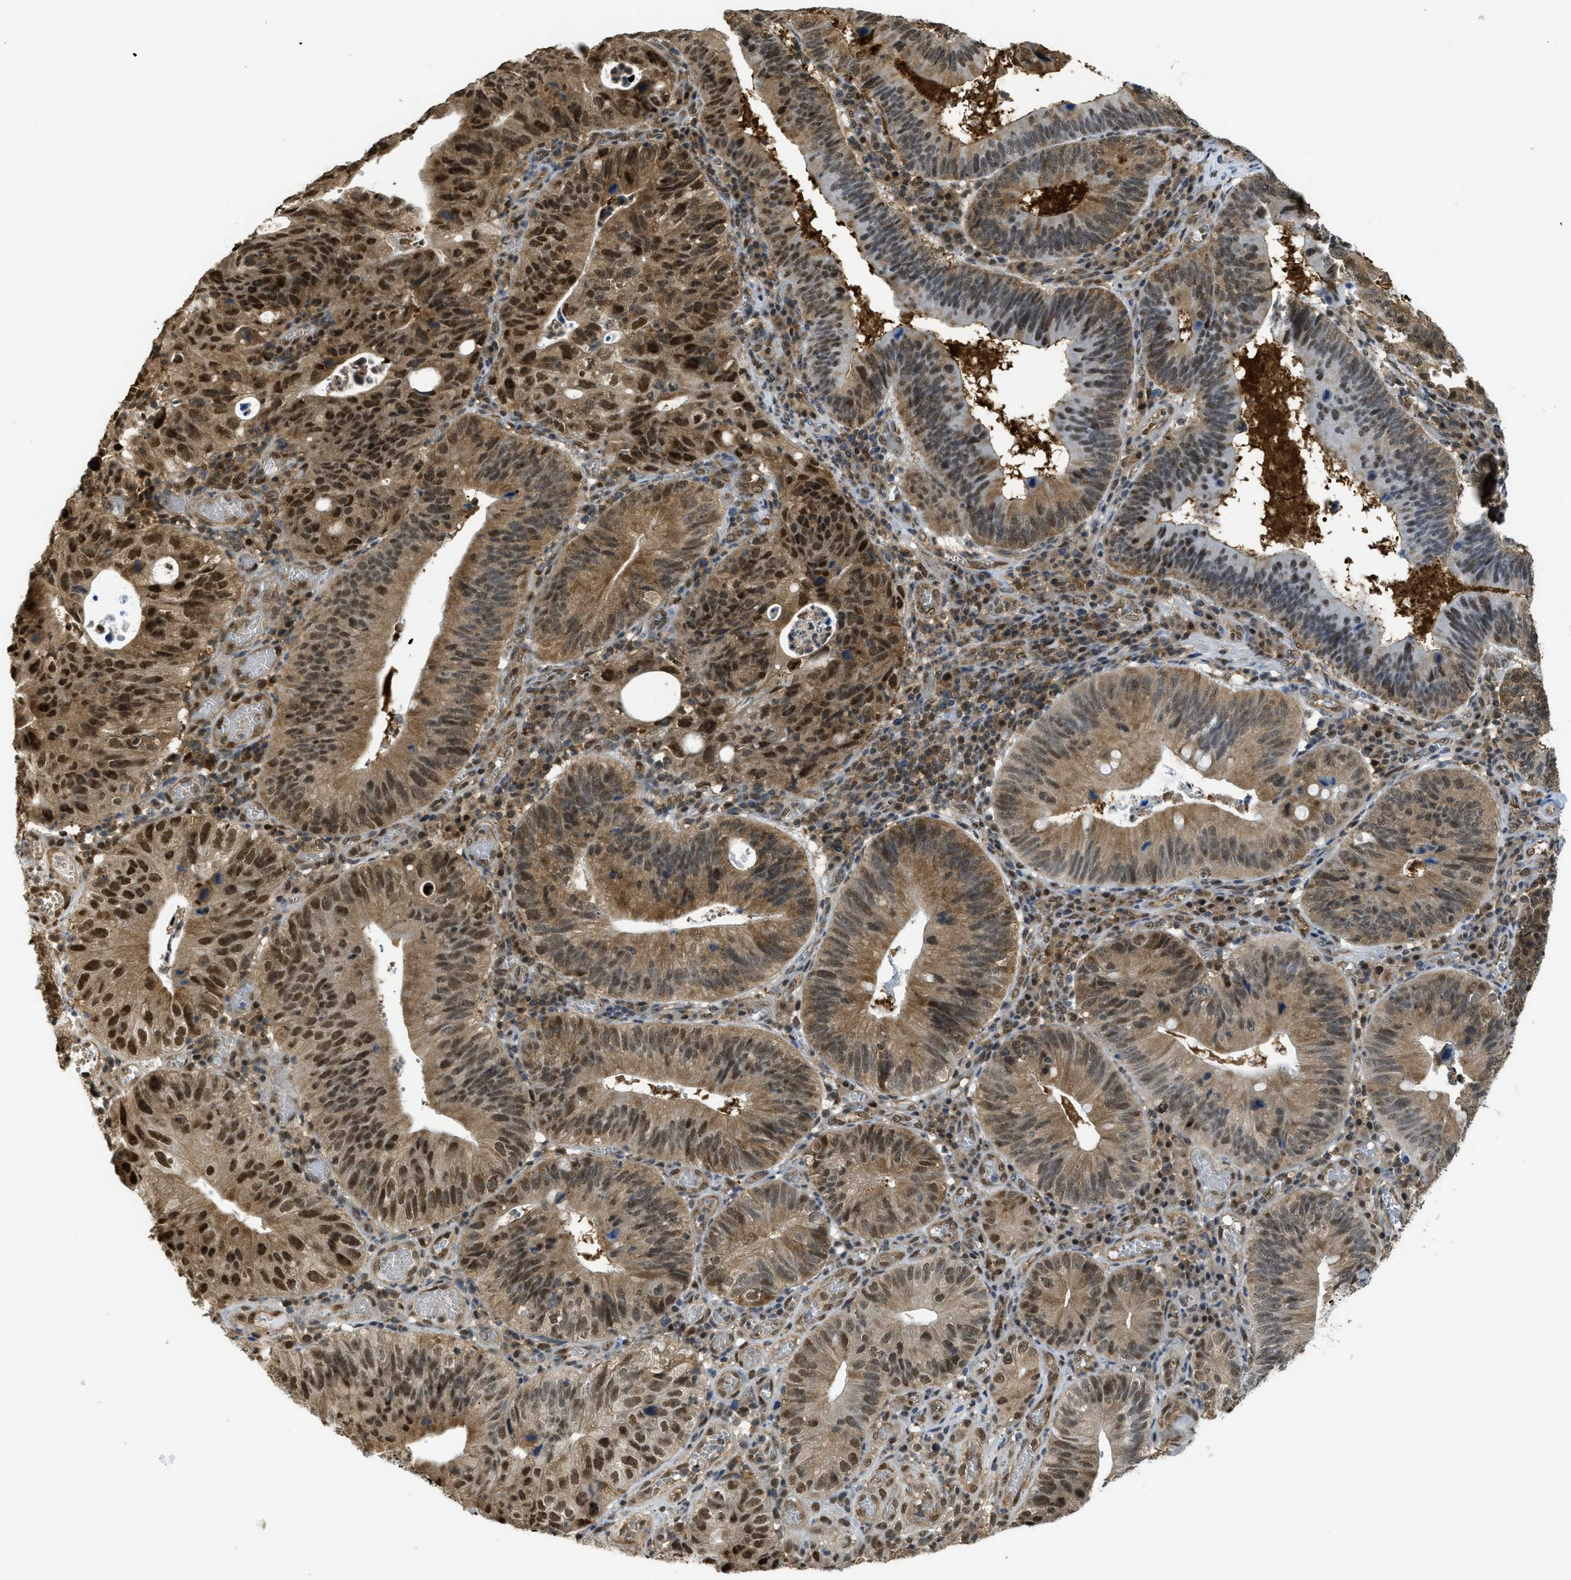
{"staining": {"intensity": "strong", "quantity": ">75%", "location": "cytoplasmic/membranous,nuclear"}, "tissue": "stomach cancer", "cell_type": "Tumor cells", "image_type": "cancer", "snomed": [{"axis": "morphology", "description": "Adenocarcinoma, NOS"}, {"axis": "topography", "description": "Stomach"}], "caption": "Immunohistochemical staining of human stomach cancer displays high levels of strong cytoplasmic/membranous and nuclear protein expression in approximately >75% of tumor cells.", "gene": "PSMC5", "patient": {"sex": "male", "age": 59}}